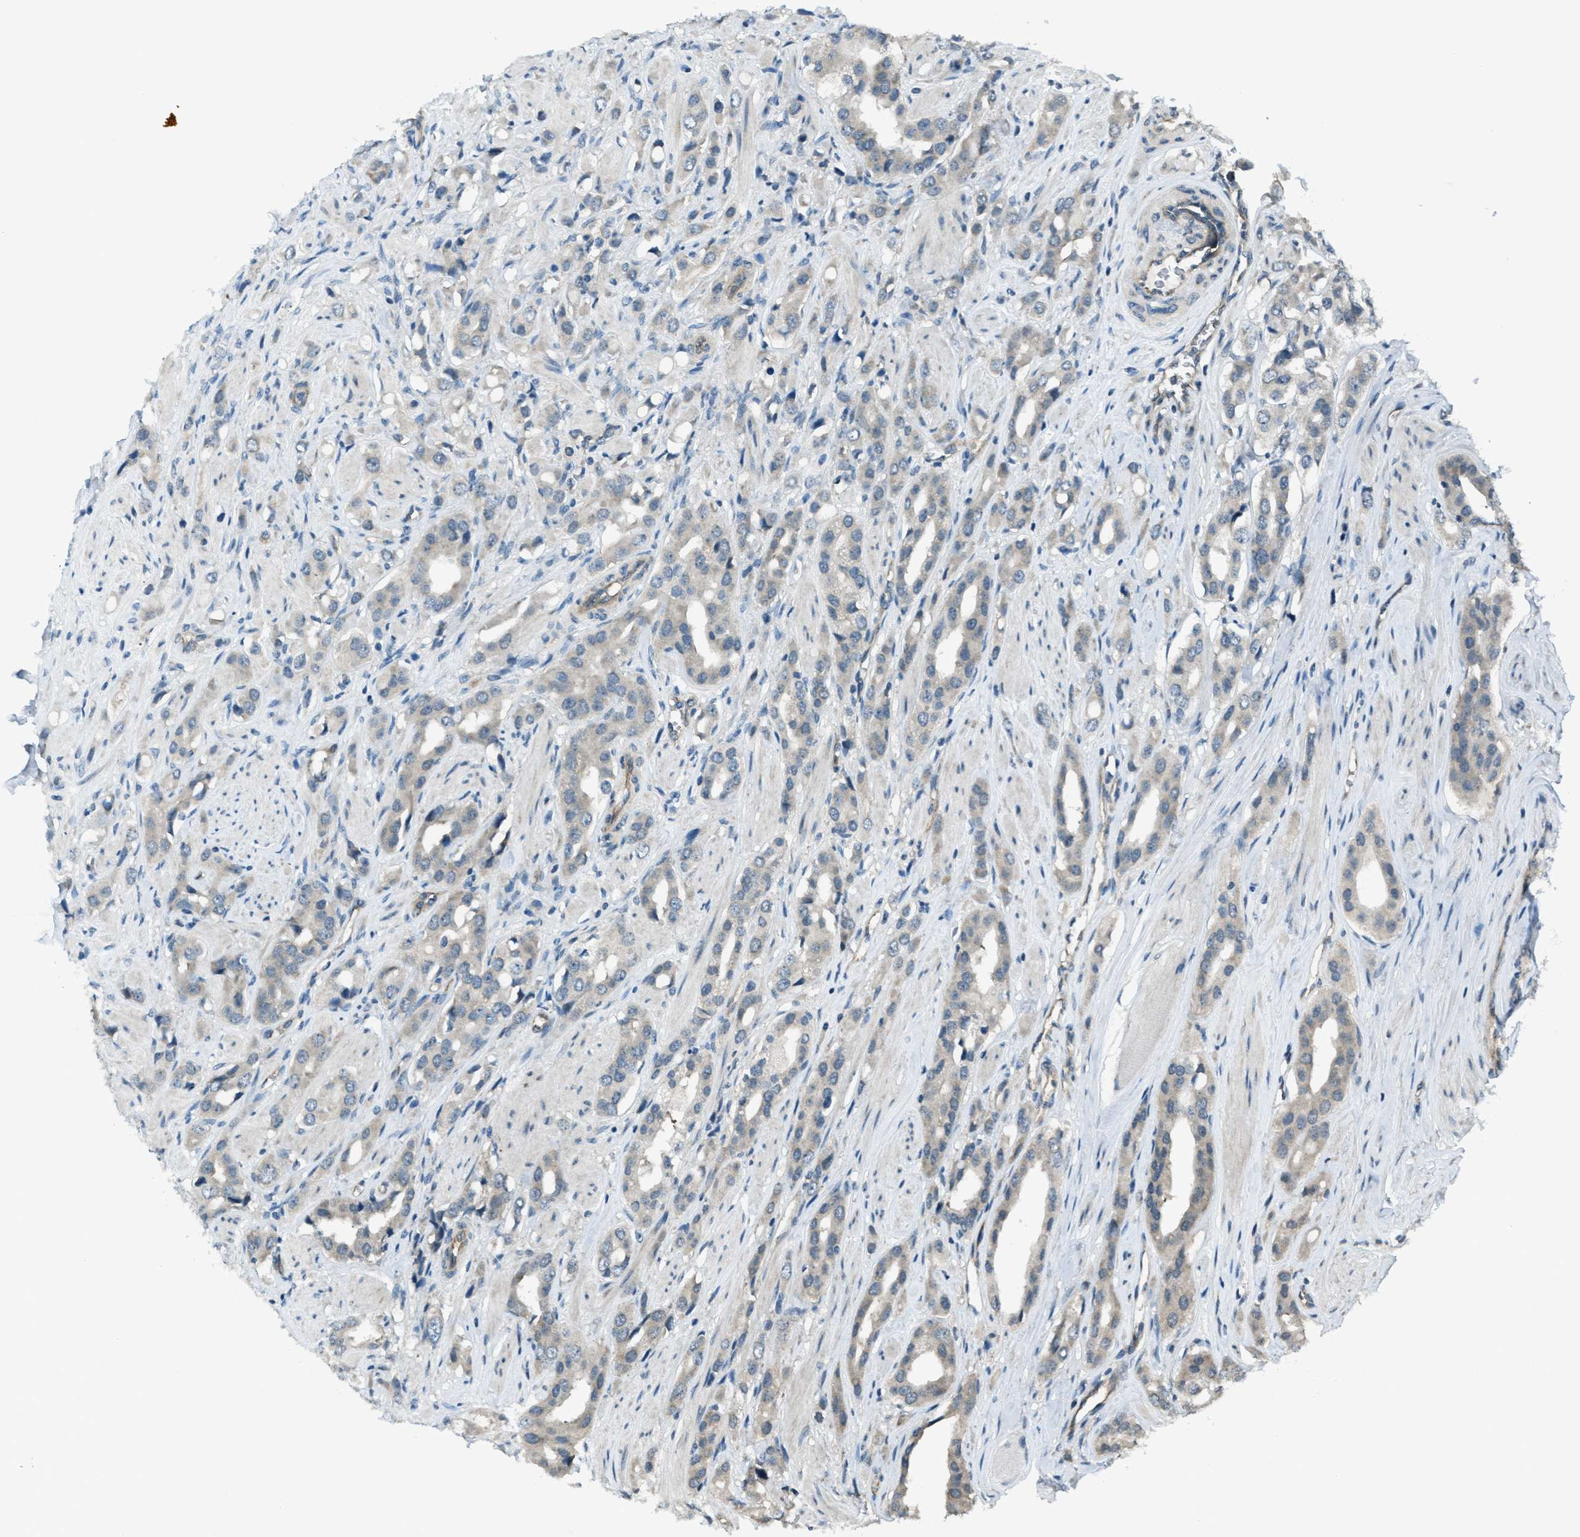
{"staining": {"intensity": "weak", "quantity": "<25%", "location": "cytoplasmic/membranous"}, "tissue": "prostate cancer", "cell_type": "Tumor cells", "image_type": "cancer", "snomed": [{"axis": "morphology", "description": "Adenocarcinoma, High grade"}, {"axis": "topography", "description": "Prostate"}], "caption": "Human prostate cancer stained for a protein using IHC demonstrates no positivity in tumor cells.", "gene": "ASAP2", "patient": {"sex": "male", "age": 52}}